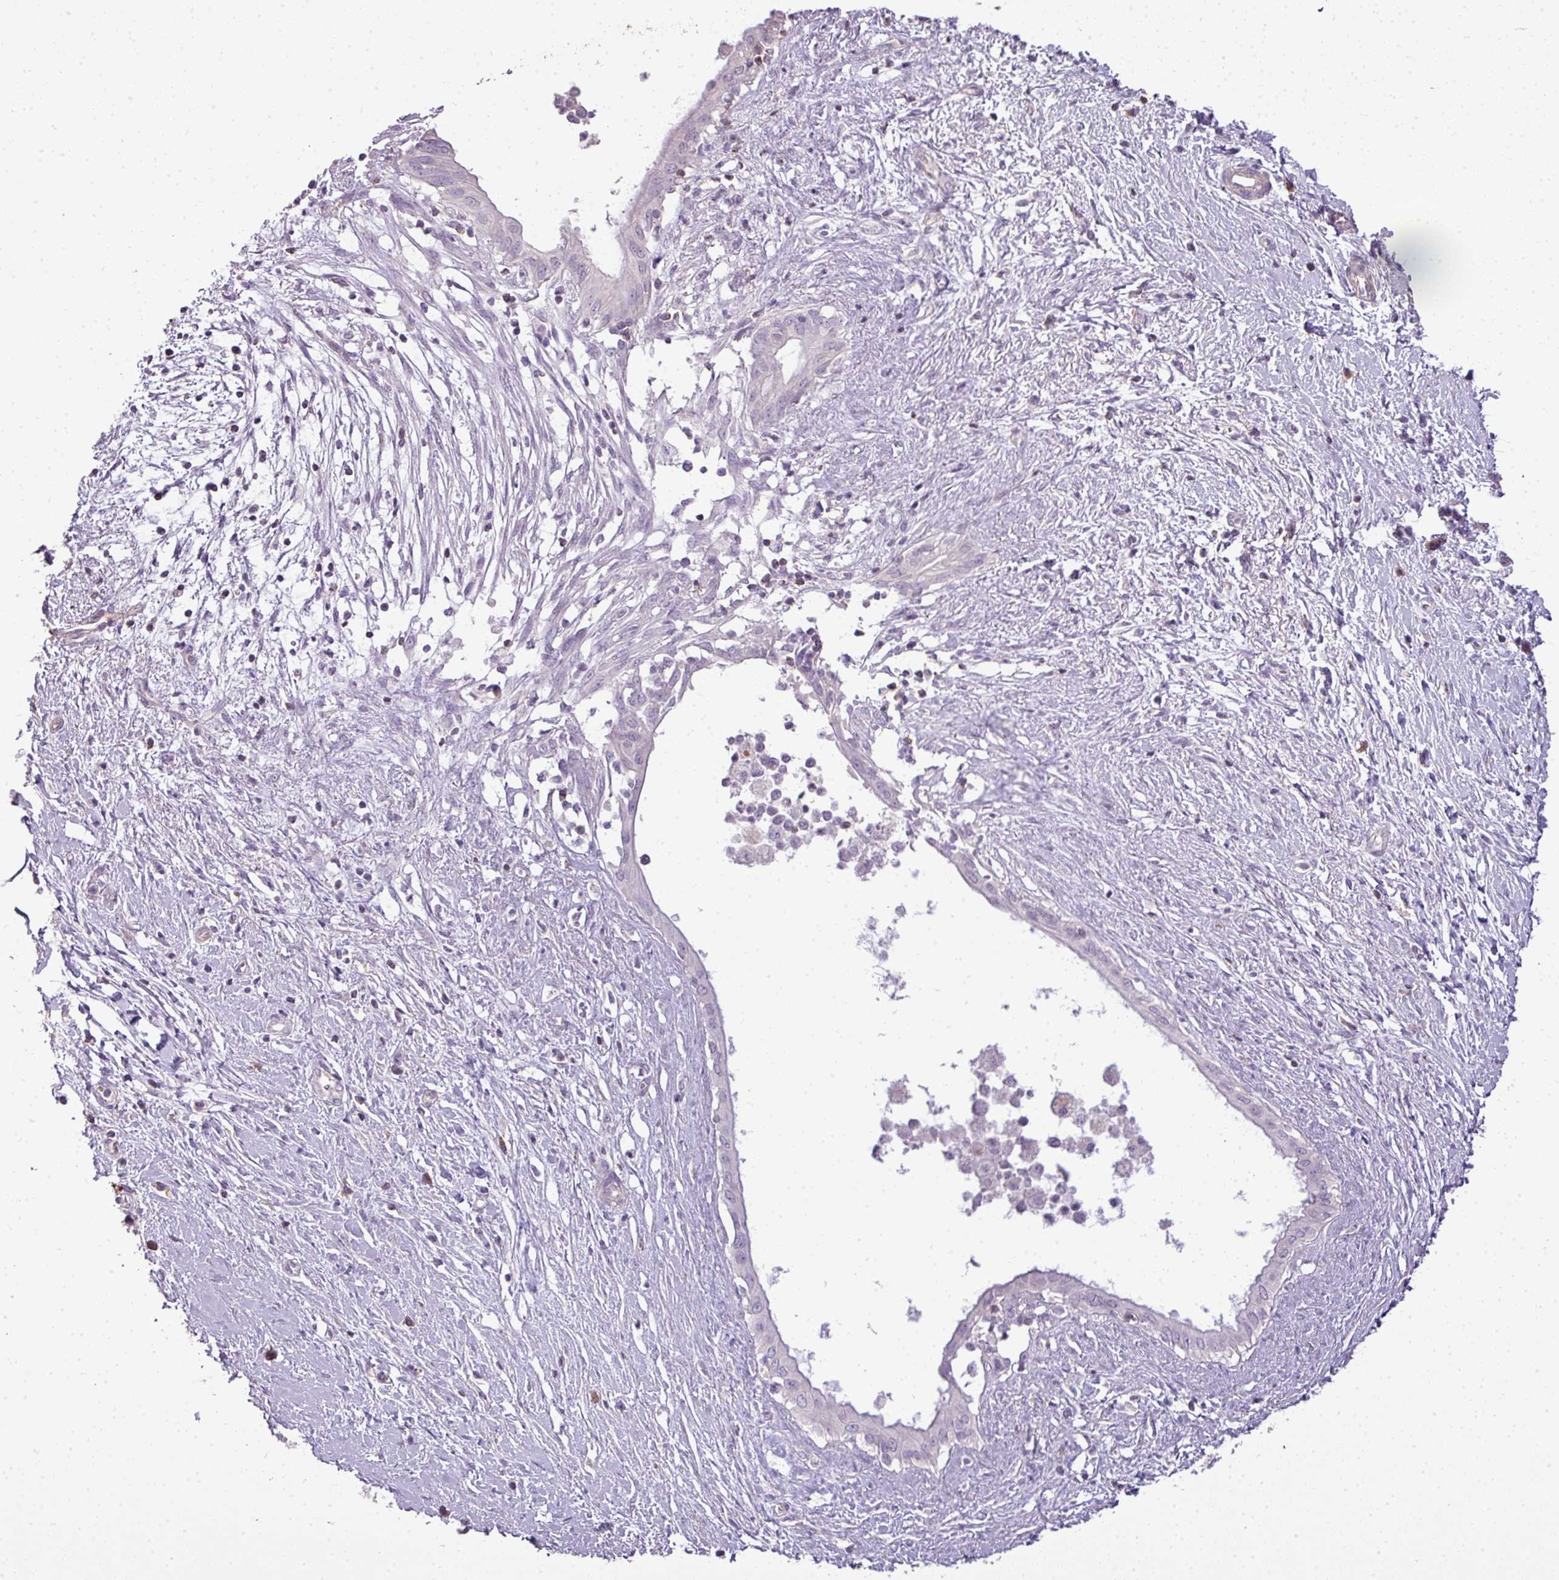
{"staining": {"intensity": "negative", "quantity": "none", "location": "none"}, "tissue": "pancreatic cancer", "cell_type": "Tumor cells", "image_type": "cancer", "snomed": [{"axis": "morphology", "description": "Adenocarcinoma, NOS"}, {"axis": "topography", "description": "Pancreas"}], "caption": "Adenocarcinoma (pancreatic) was stained to show a protein in brown. There is no significant expression in tumor cells.", "gene": "LY9", "patient": {"sex": "male", "age": 50}}